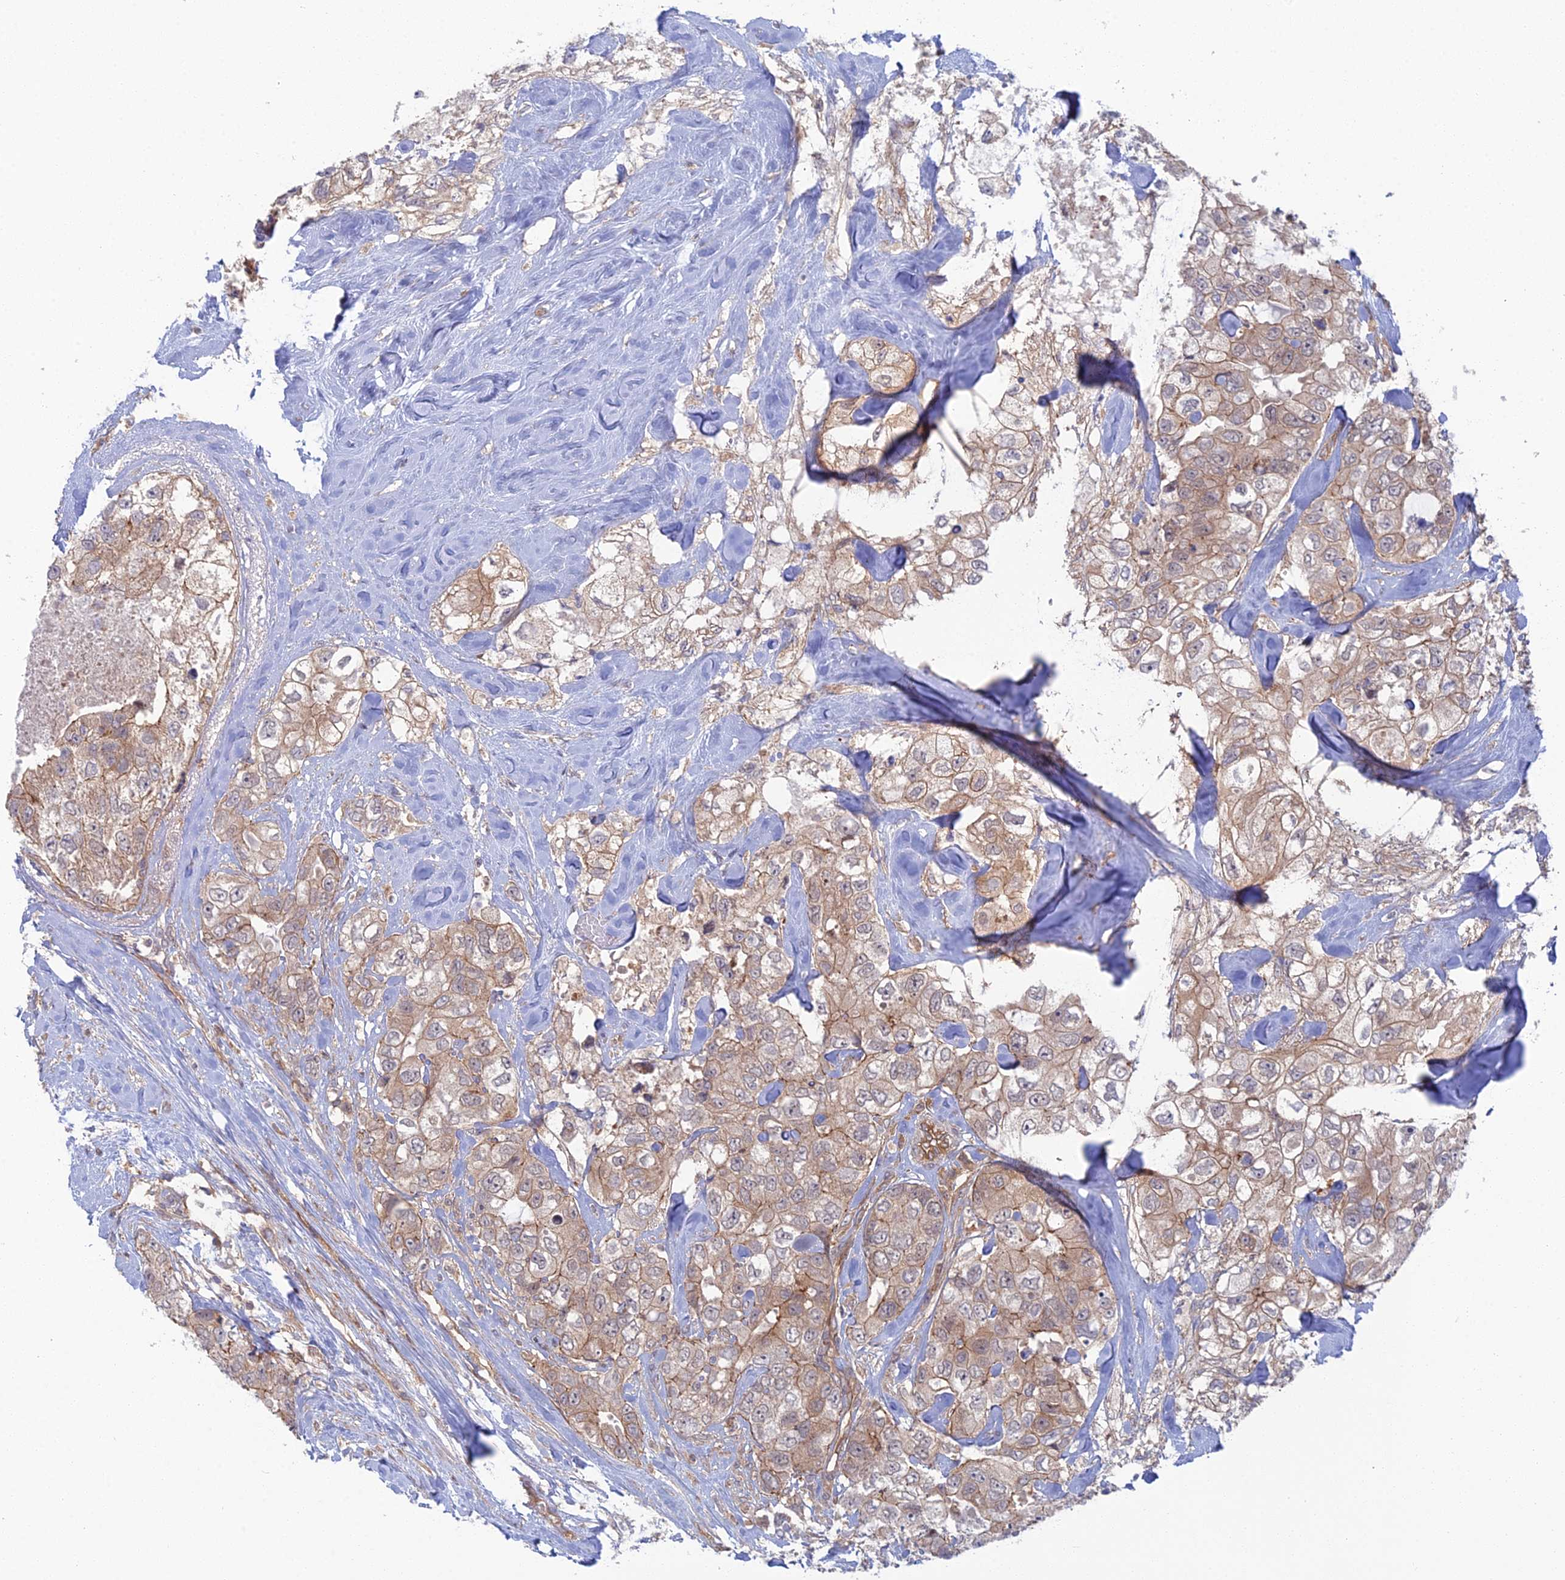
{"staining": {"intensity": "weak", "quantity": ">75%", "location": "cytoplasmic/membranous"}, "tissue": "breast cancer", "cell_type": "Tumor cells", "image_type": "cancer", "snomed": [{"axis": "morphology", "description": "Duct carcinoma"}, {"axis": "topography", "description": "Breast"}], "caption": "Protein staining demonstrates weak cytoplasmic/membranous positivity in about >75% of tumor cells in infiltrating ductal carcinoma (breast). The protein is shown in brown color, while the nuclei are stained blue.", "gene": "ABHD1", "patient": {"sex": "female", "age": 62}}